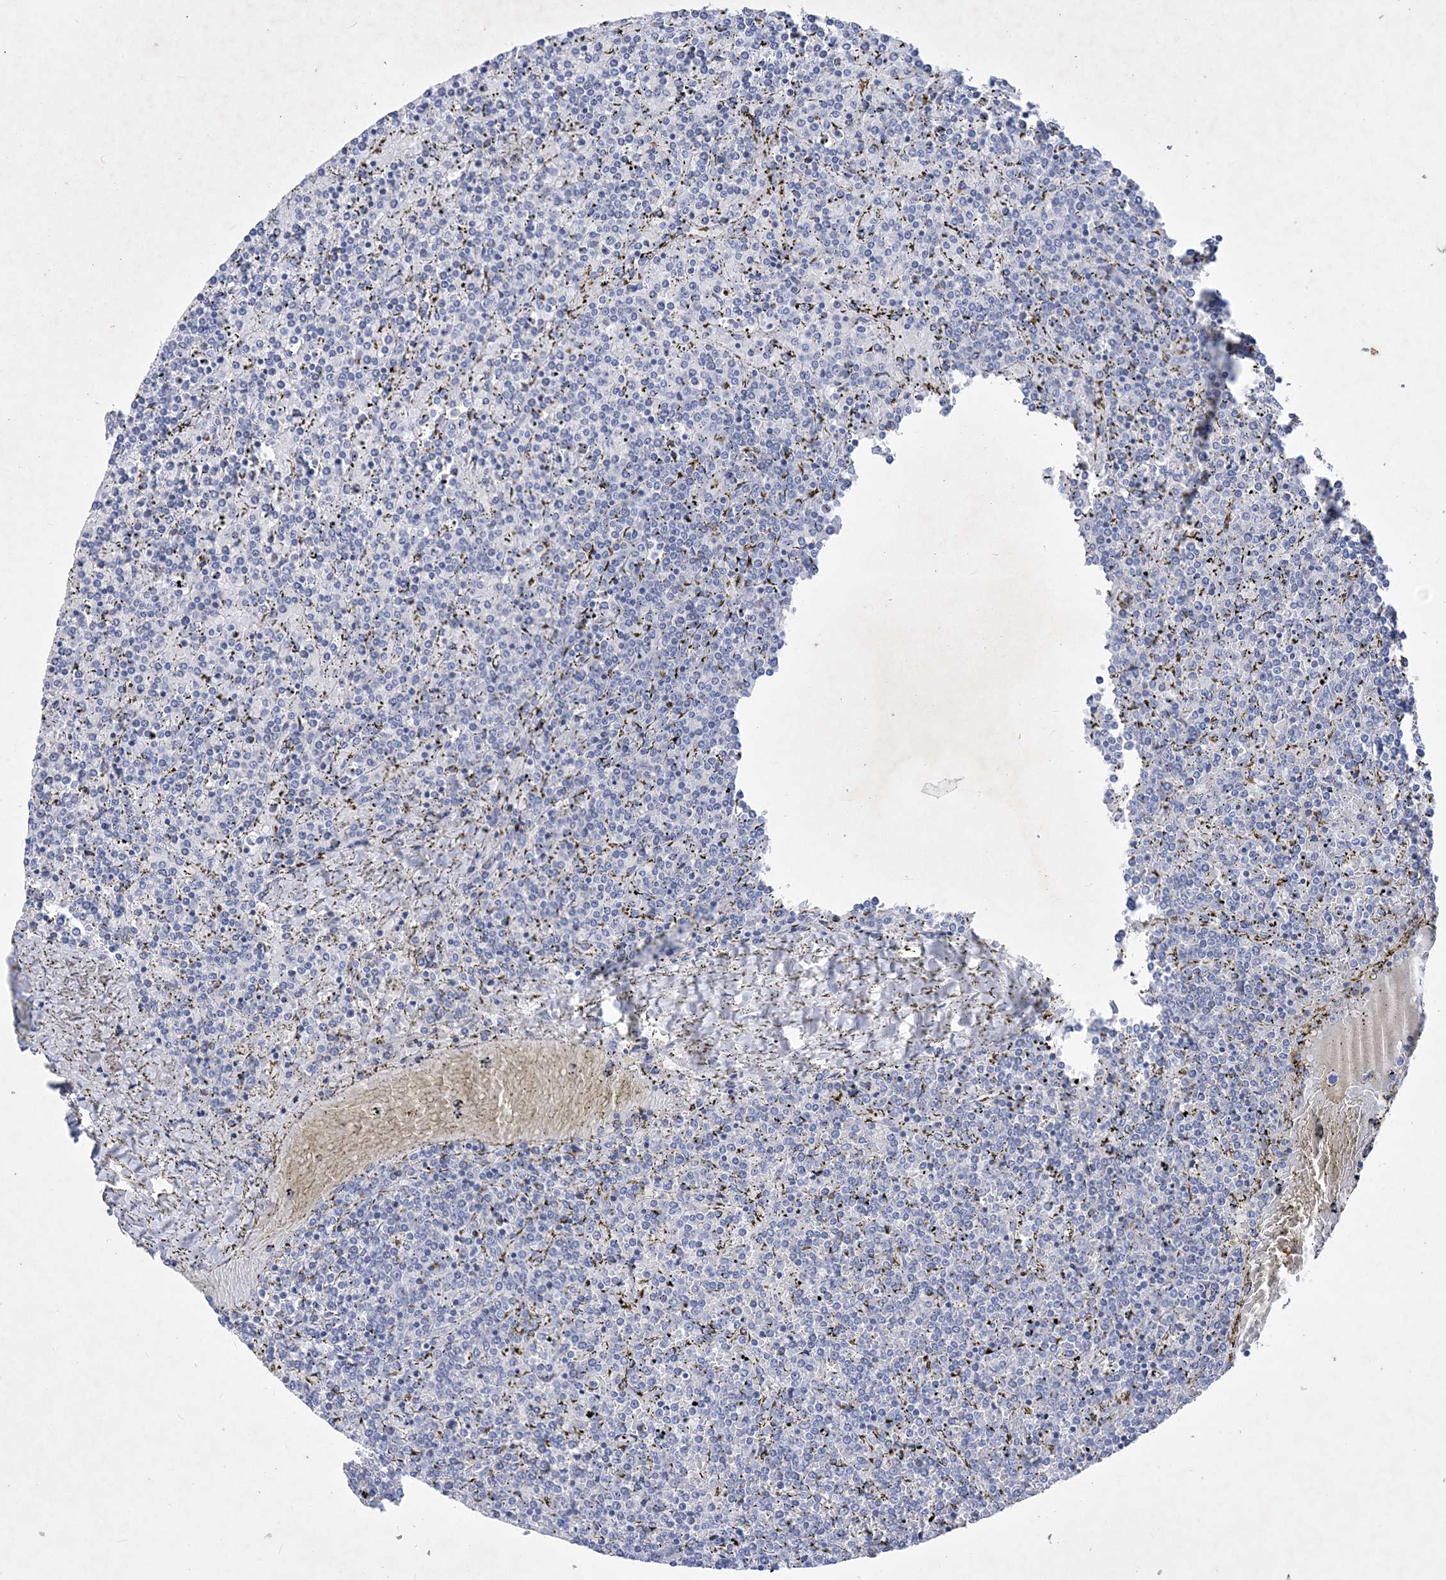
{"staining": {"intensity": "negative", "quantity": "none", "location": "none"}, "tissue": "lymphoma", "cell_type": "Tumor cells", "image_type": "cancer", "snomed": [{"axis": "morphology", "description": "Malignant lymphoma, non-Hodgkin's type, Low grade"}, {"axis": "topography", "description": "Spleen"}], "caption": "Tumor cells are negative for protein expression in human low-grade malignant lymphoma, non-Hodgkin's type. The staining is performed using DAB (3,3'-diaminobenzidine) brown chromogen with nuclei counter-stained in using hematoxylin.", "gene": "COPS8", "patient": {"sex": "female", "age": 19}}